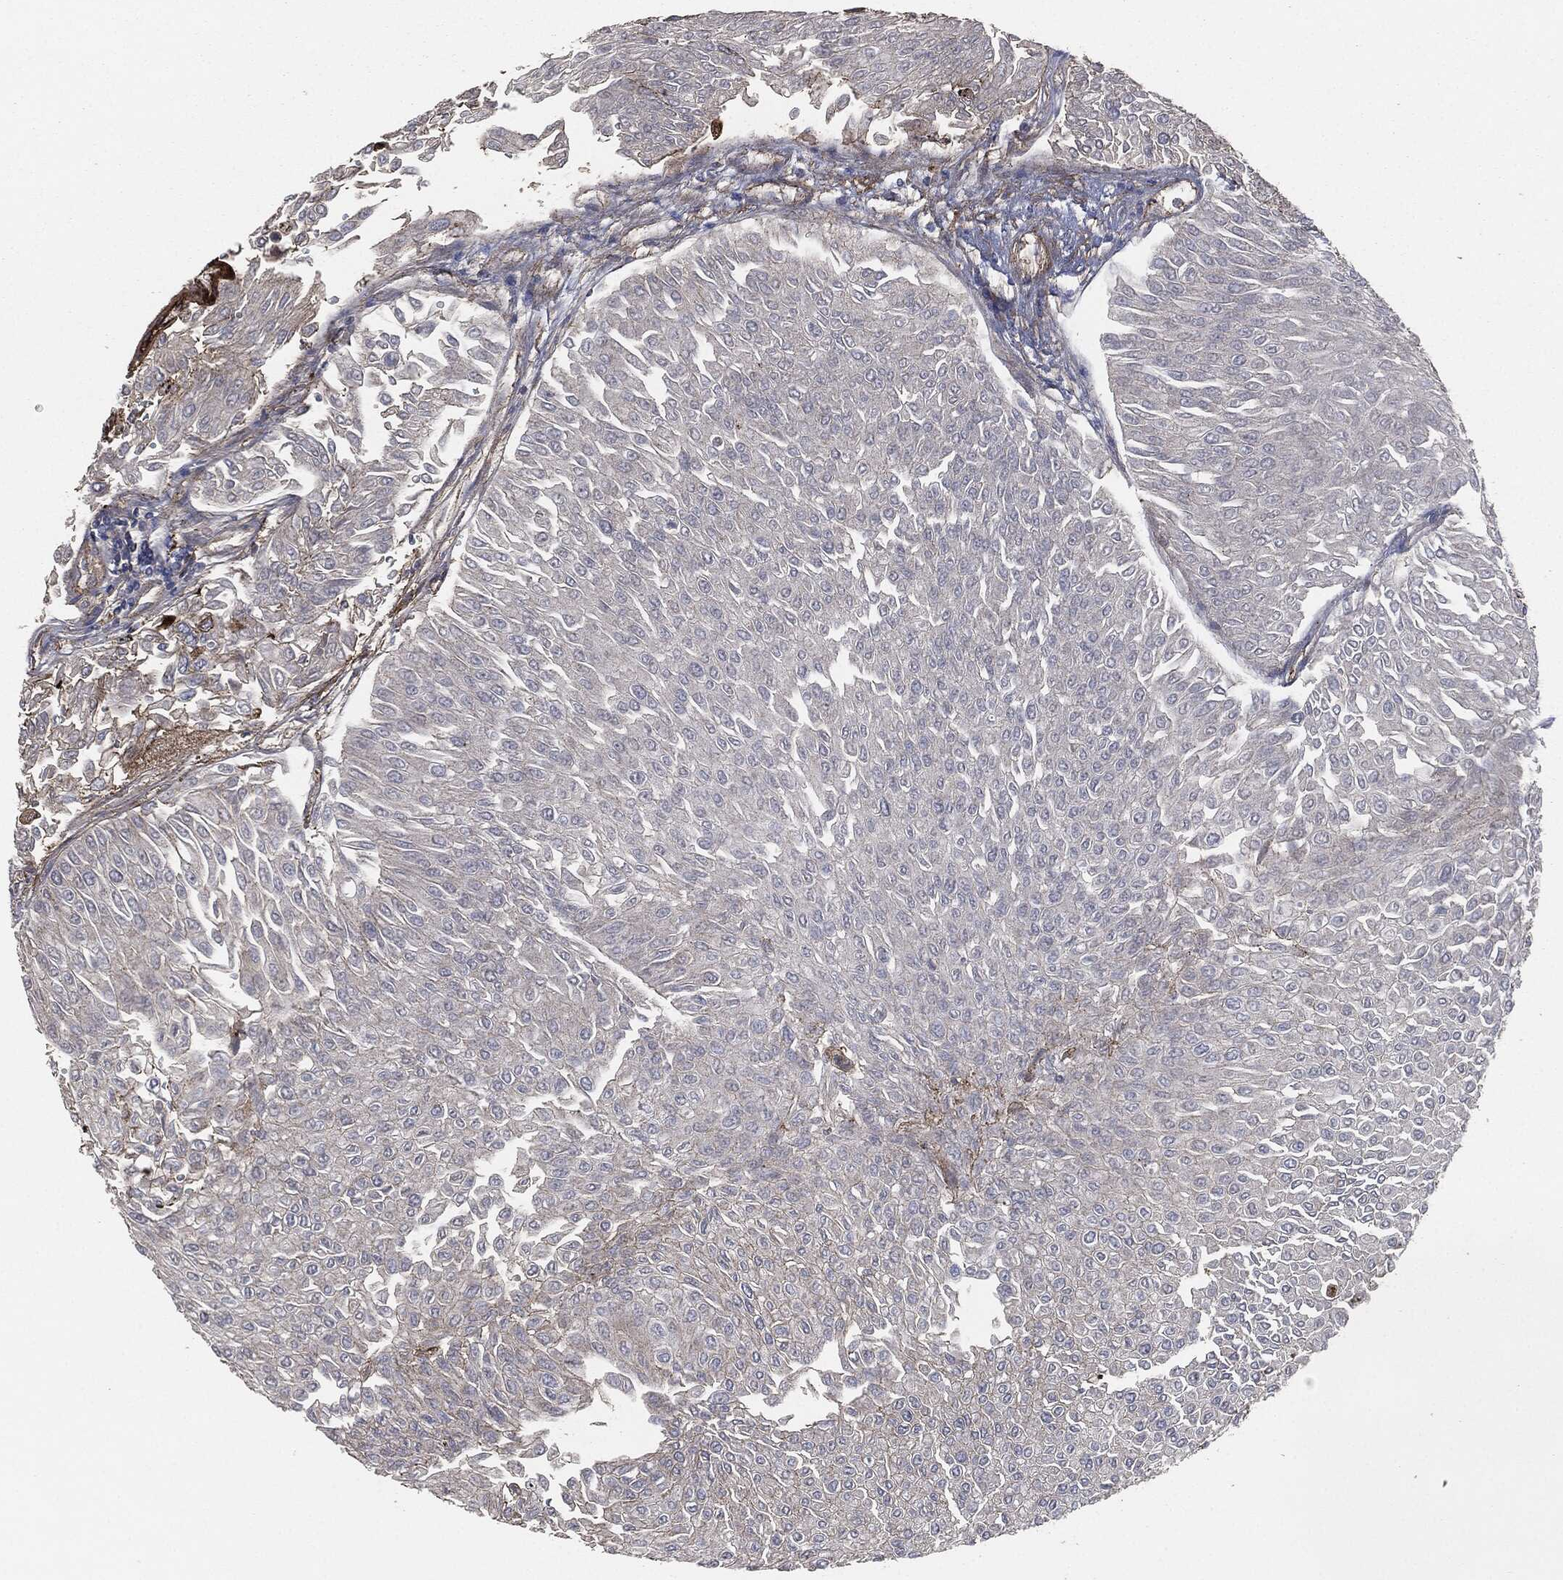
{"staining": {"intensity": "negative", "quantity": "none", "location": "none"}, "tissue": "urothelial cancer", "cell_type": "Tumor cells", "image_type": "cancer", "snomed": [{"axis": "morphology", "description": "Urothelial carcinoma, Low grade"}, {"axis": "topography", "description": "Urinary bladder"}], "caption": "Human low-grade urothelial carcinoma stained for a protein using immunohistochemistry (IHC) displays no expression in tumor cells.", "gene": "APOB", "patient": {"sex": "male", "age": 67}}